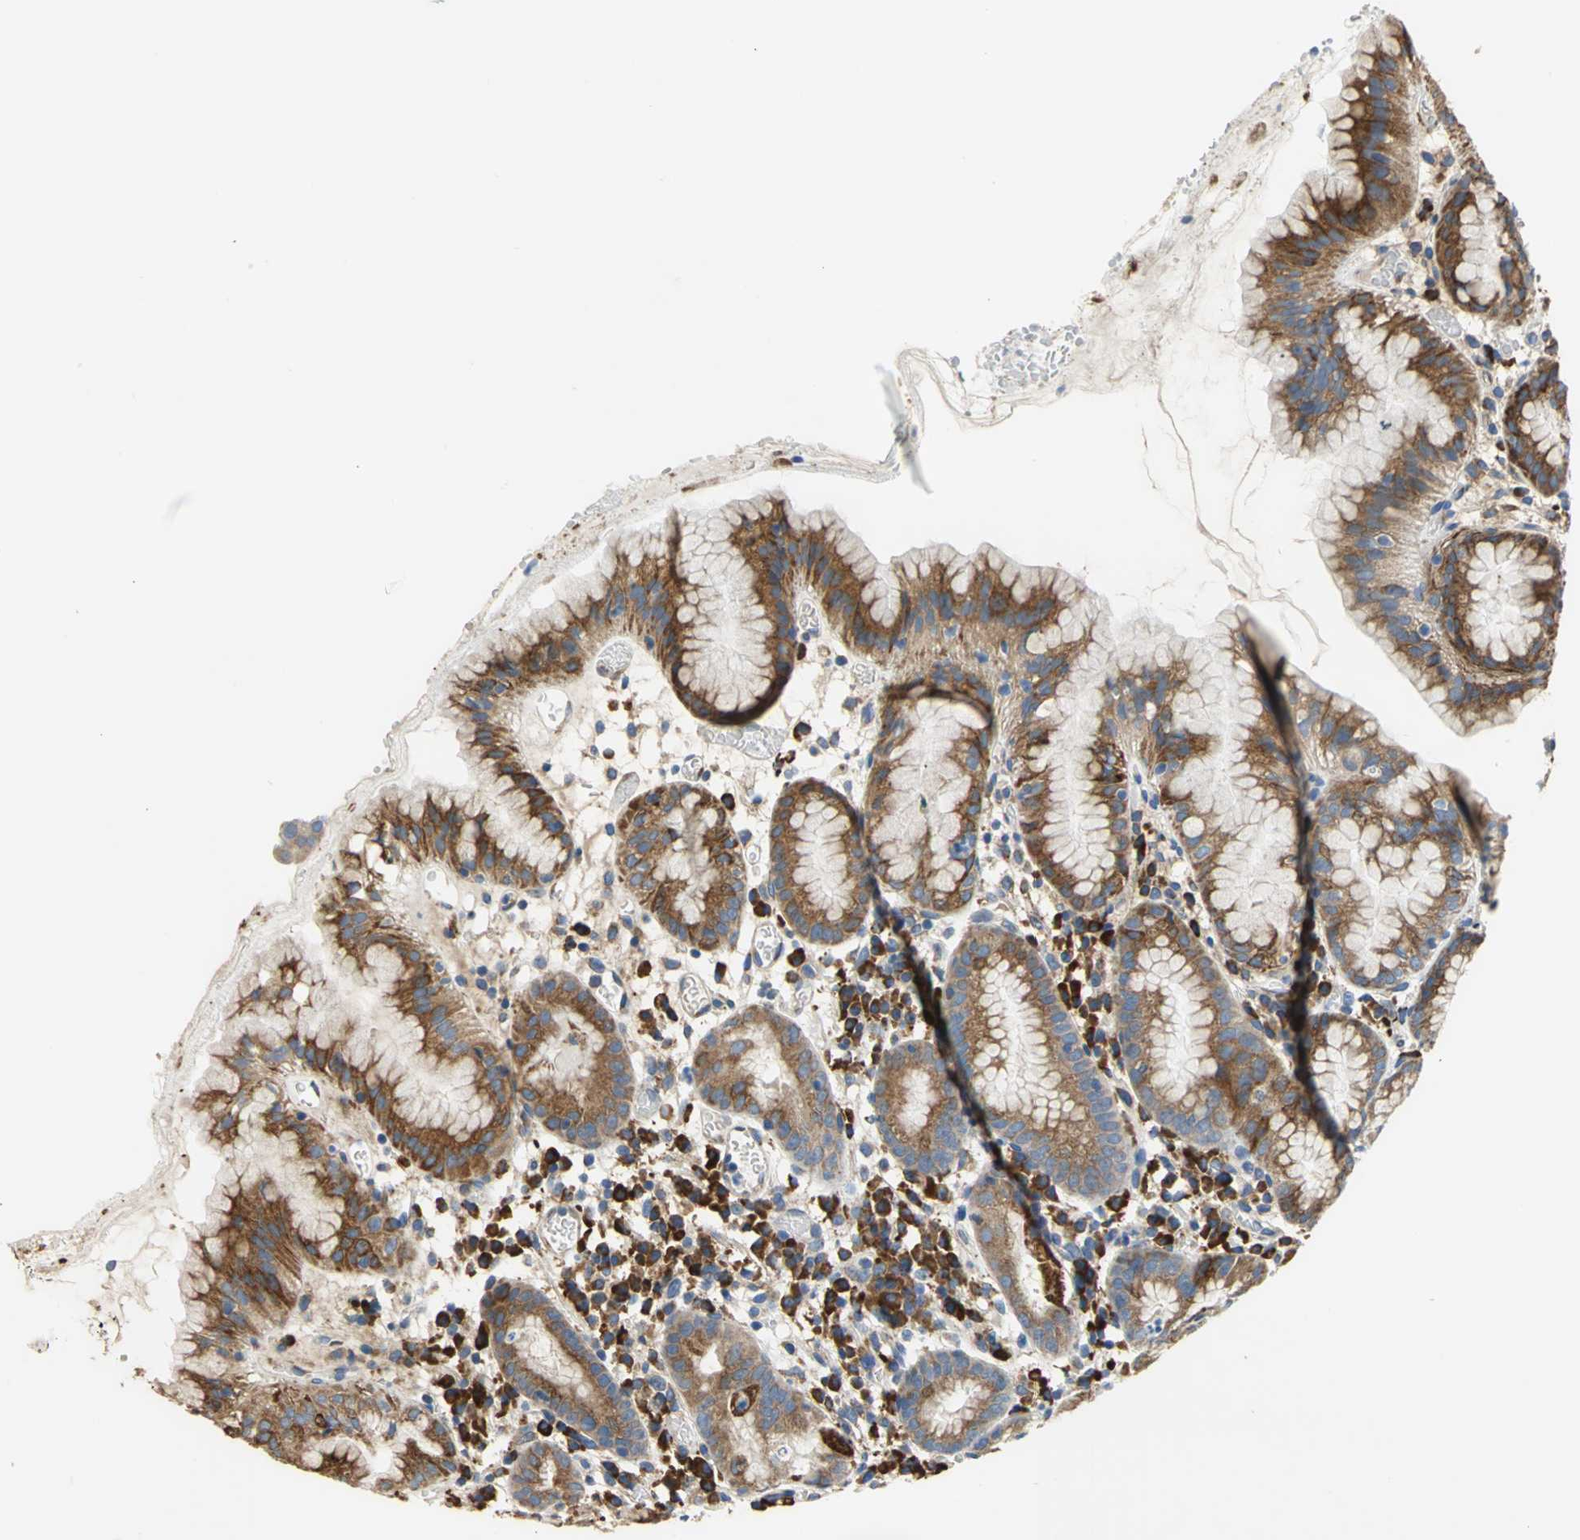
{"staining": {"intensity": "strong", "quantity": ">75%", "location": "cytoplasmic/membranous"}, "tissue": "stomach", "cell_type": "Glandular cells", "image_type": "normal", "snomed": [{"axis": "morphology", "description": "Normal tissue, NOS"}, {"axis": "topography", "description": "Stomach"}, {"axis": "topography", "description": "Stomach, lower"}], "caption": "Stomach stained with a brown dye displays strong cytoplasmic/membranous positive expression in approximately >75% of glandular cells.", "gene": "TULP4", "patient": {"sex": "female", "age": 75}}